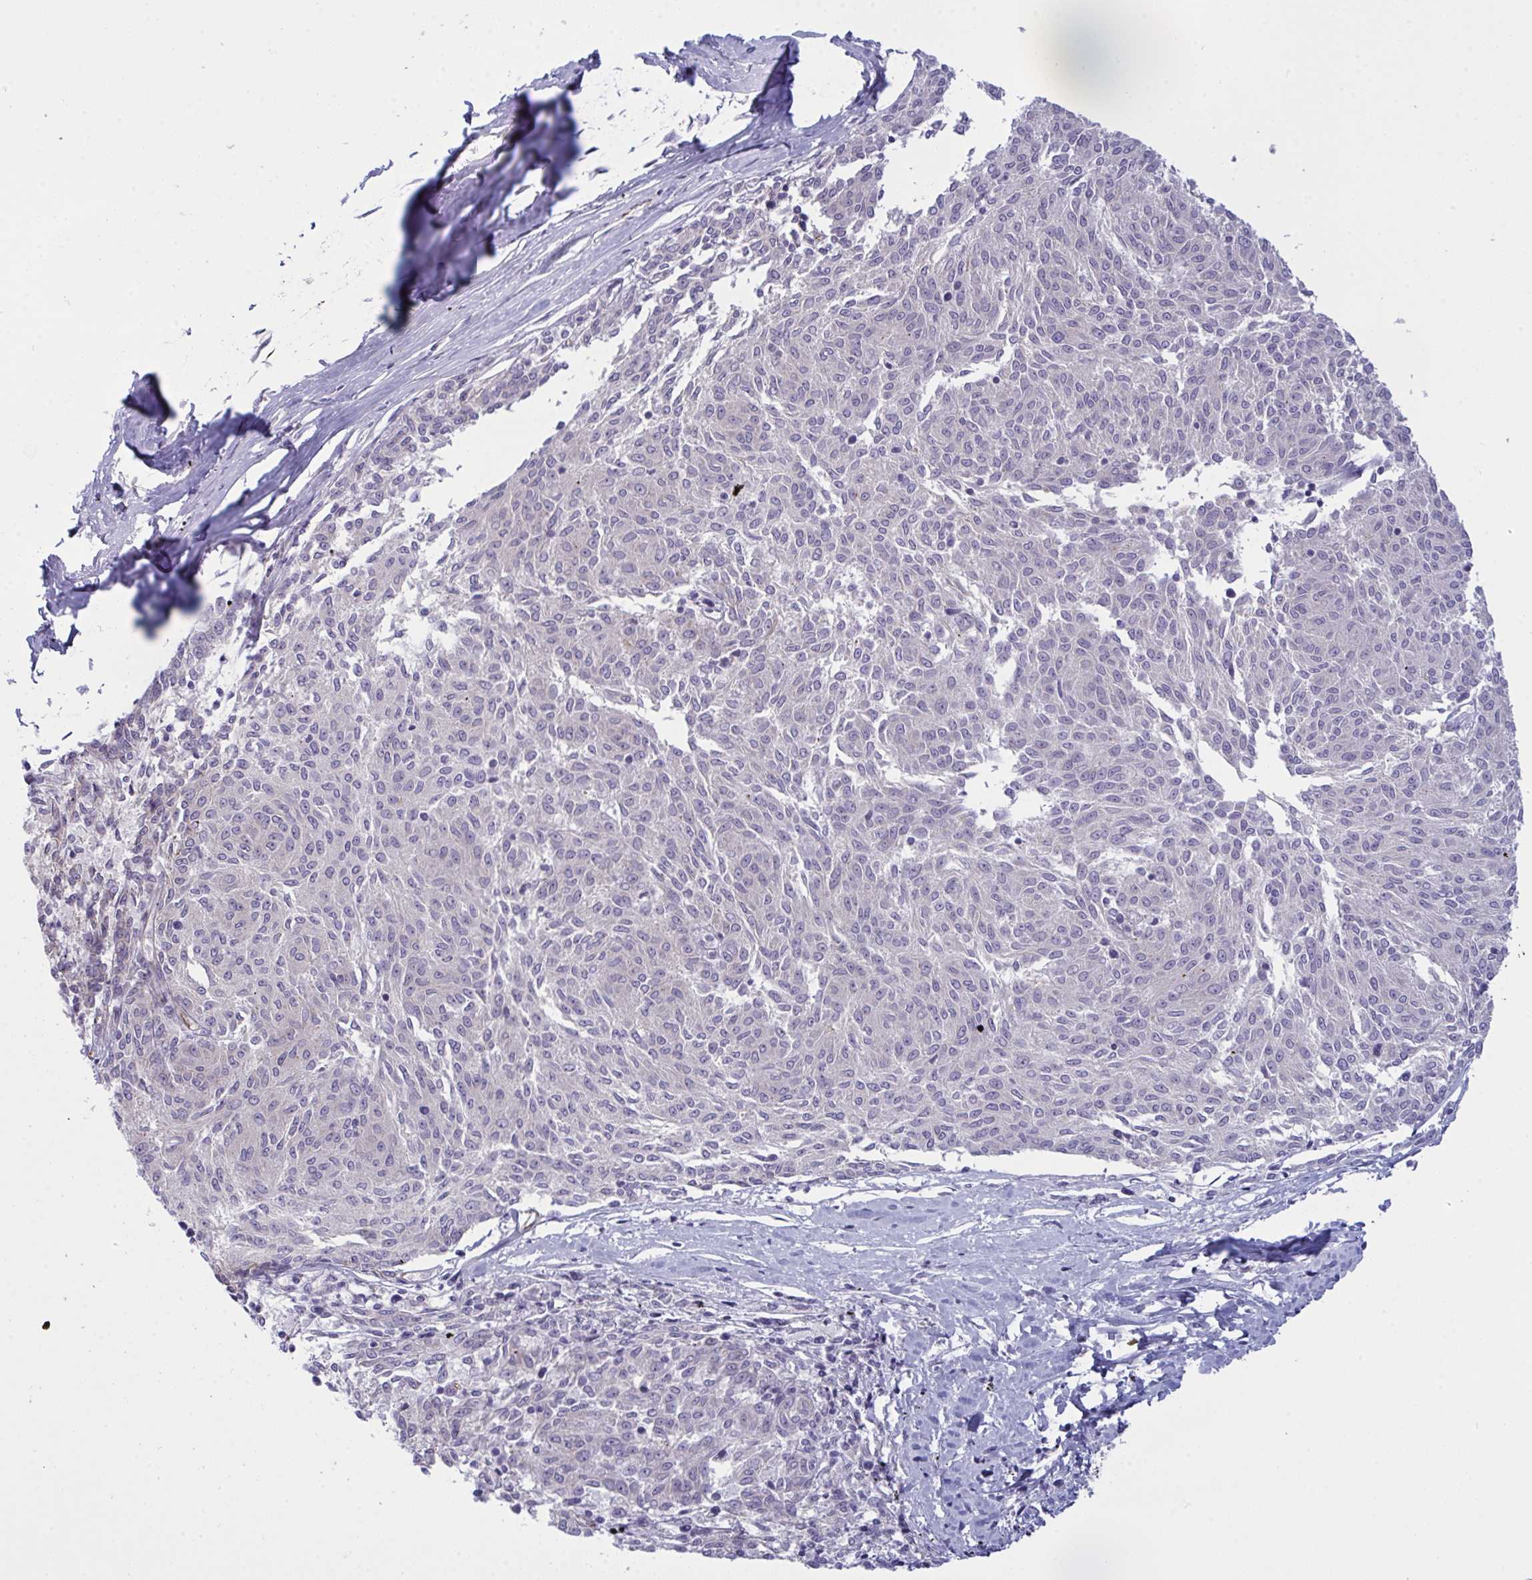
{"staining": {"intensity": "negative", "quantity": "none", "location": "none"}, "tissue": "melanoma", "cell_type": "Tumor cells", "image_type": "cancer", "snomed": [{"axis": "morphology", "description": "Malignant melanoma, NOS"}, {"axis": "topography", "description": "Skin"}], "caption": "Immunohistochemistry image of human malignant melanoma stained for a protein (brown), which displays no positivity in tumor cells. Nuclei are stained in blue.", "gene": "DCBLD1", "patient": {"sex": "female", "age": 72}}